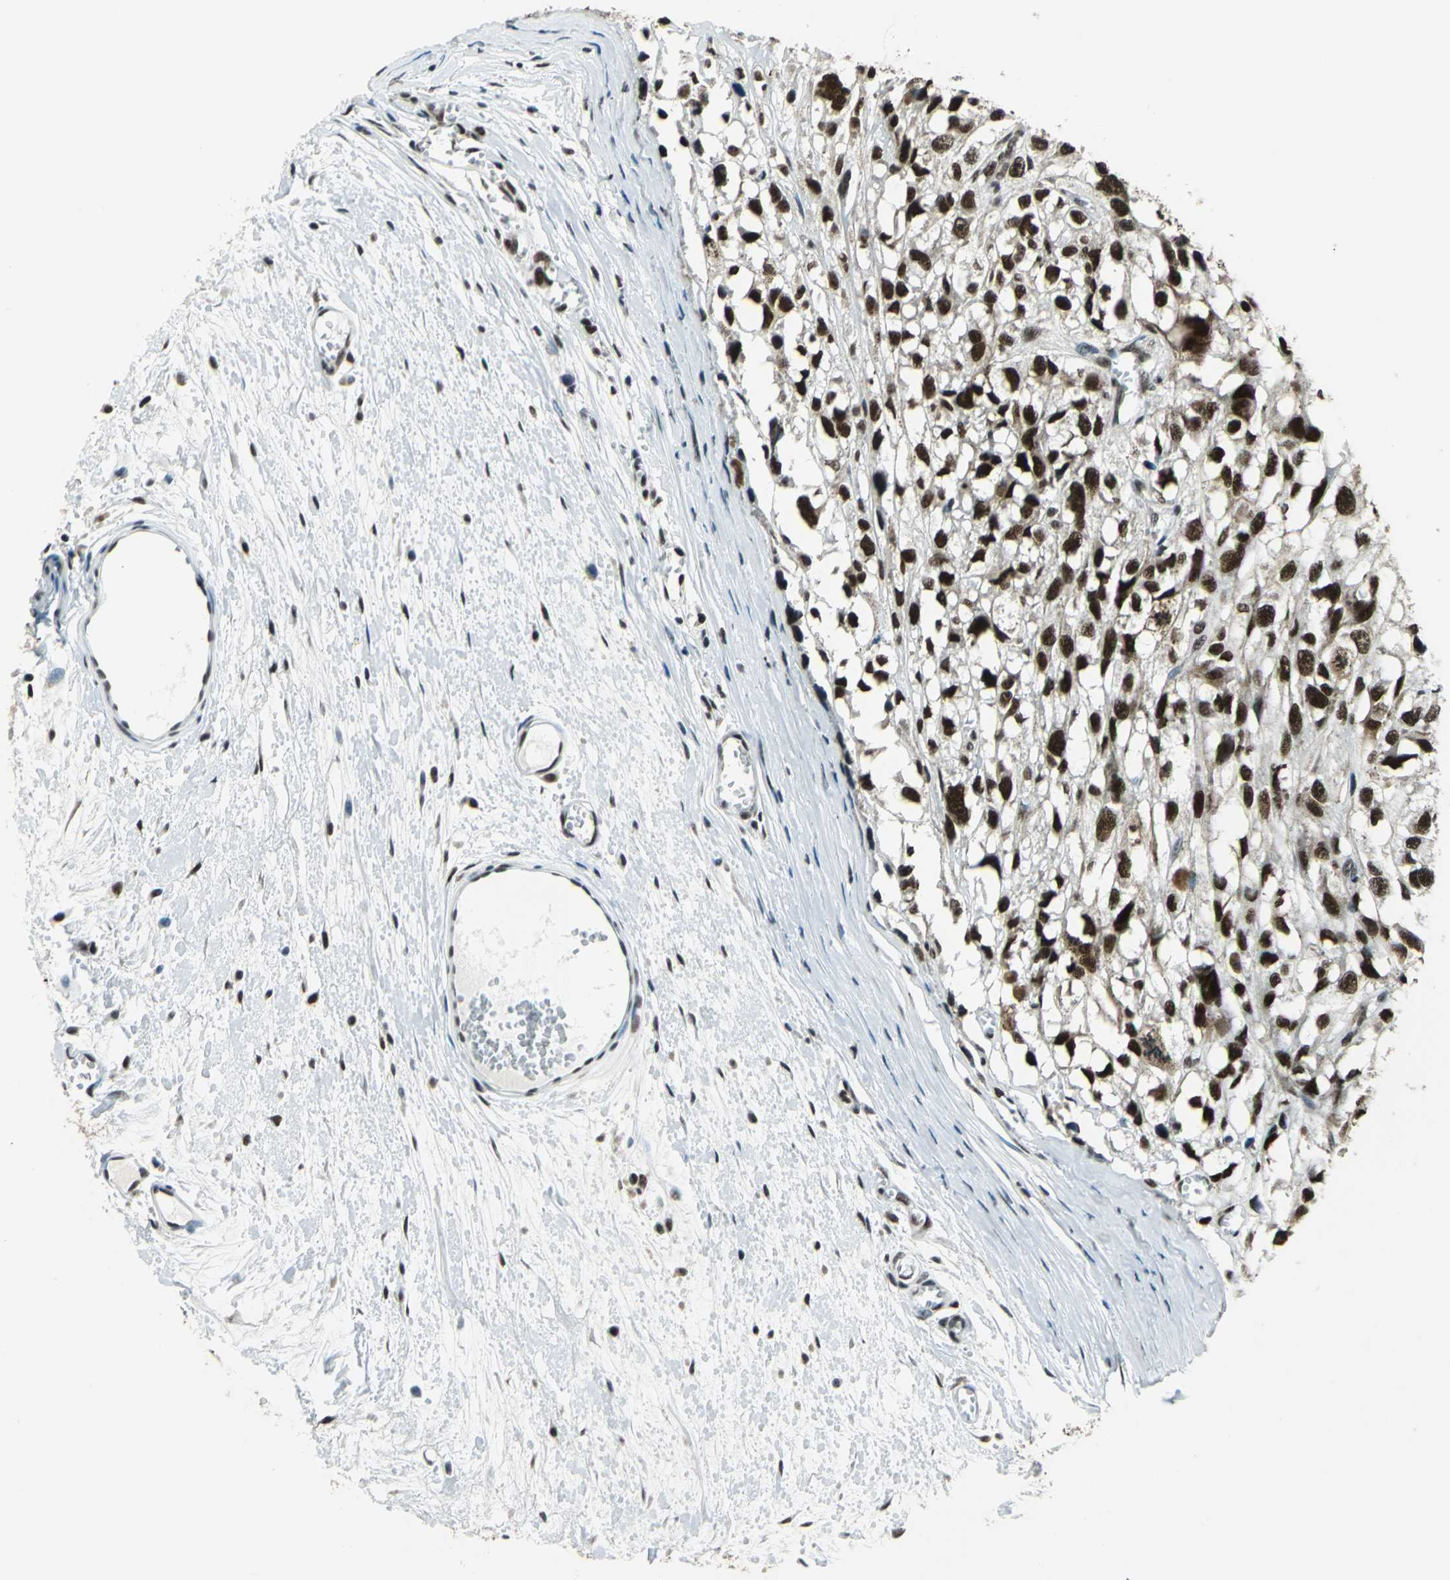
{"staining": {"intensity": "strong", "quantity": ">75%", "location": "nuclear"}, "tissue": "melanoma", "cell_type": "Tumor cells", "image_type": "cancer", "snomed": [{"axis": "morphology", "description": "Malignant melanoma, Metastatic site"}, {"axis": "topography", "description": "Lymph node"}], "caption": "Tumor cells reveal high levels of strong nuclear positivity in about >75% of cells in malignant melanoma (metastatic site). The staining was performed using DAB, with brown indicating positive protein expression. Nuclei are stained blue with hematoxylin.", "gene": "BCLAF1", "patient": {"sex": "male", "age": 59}}